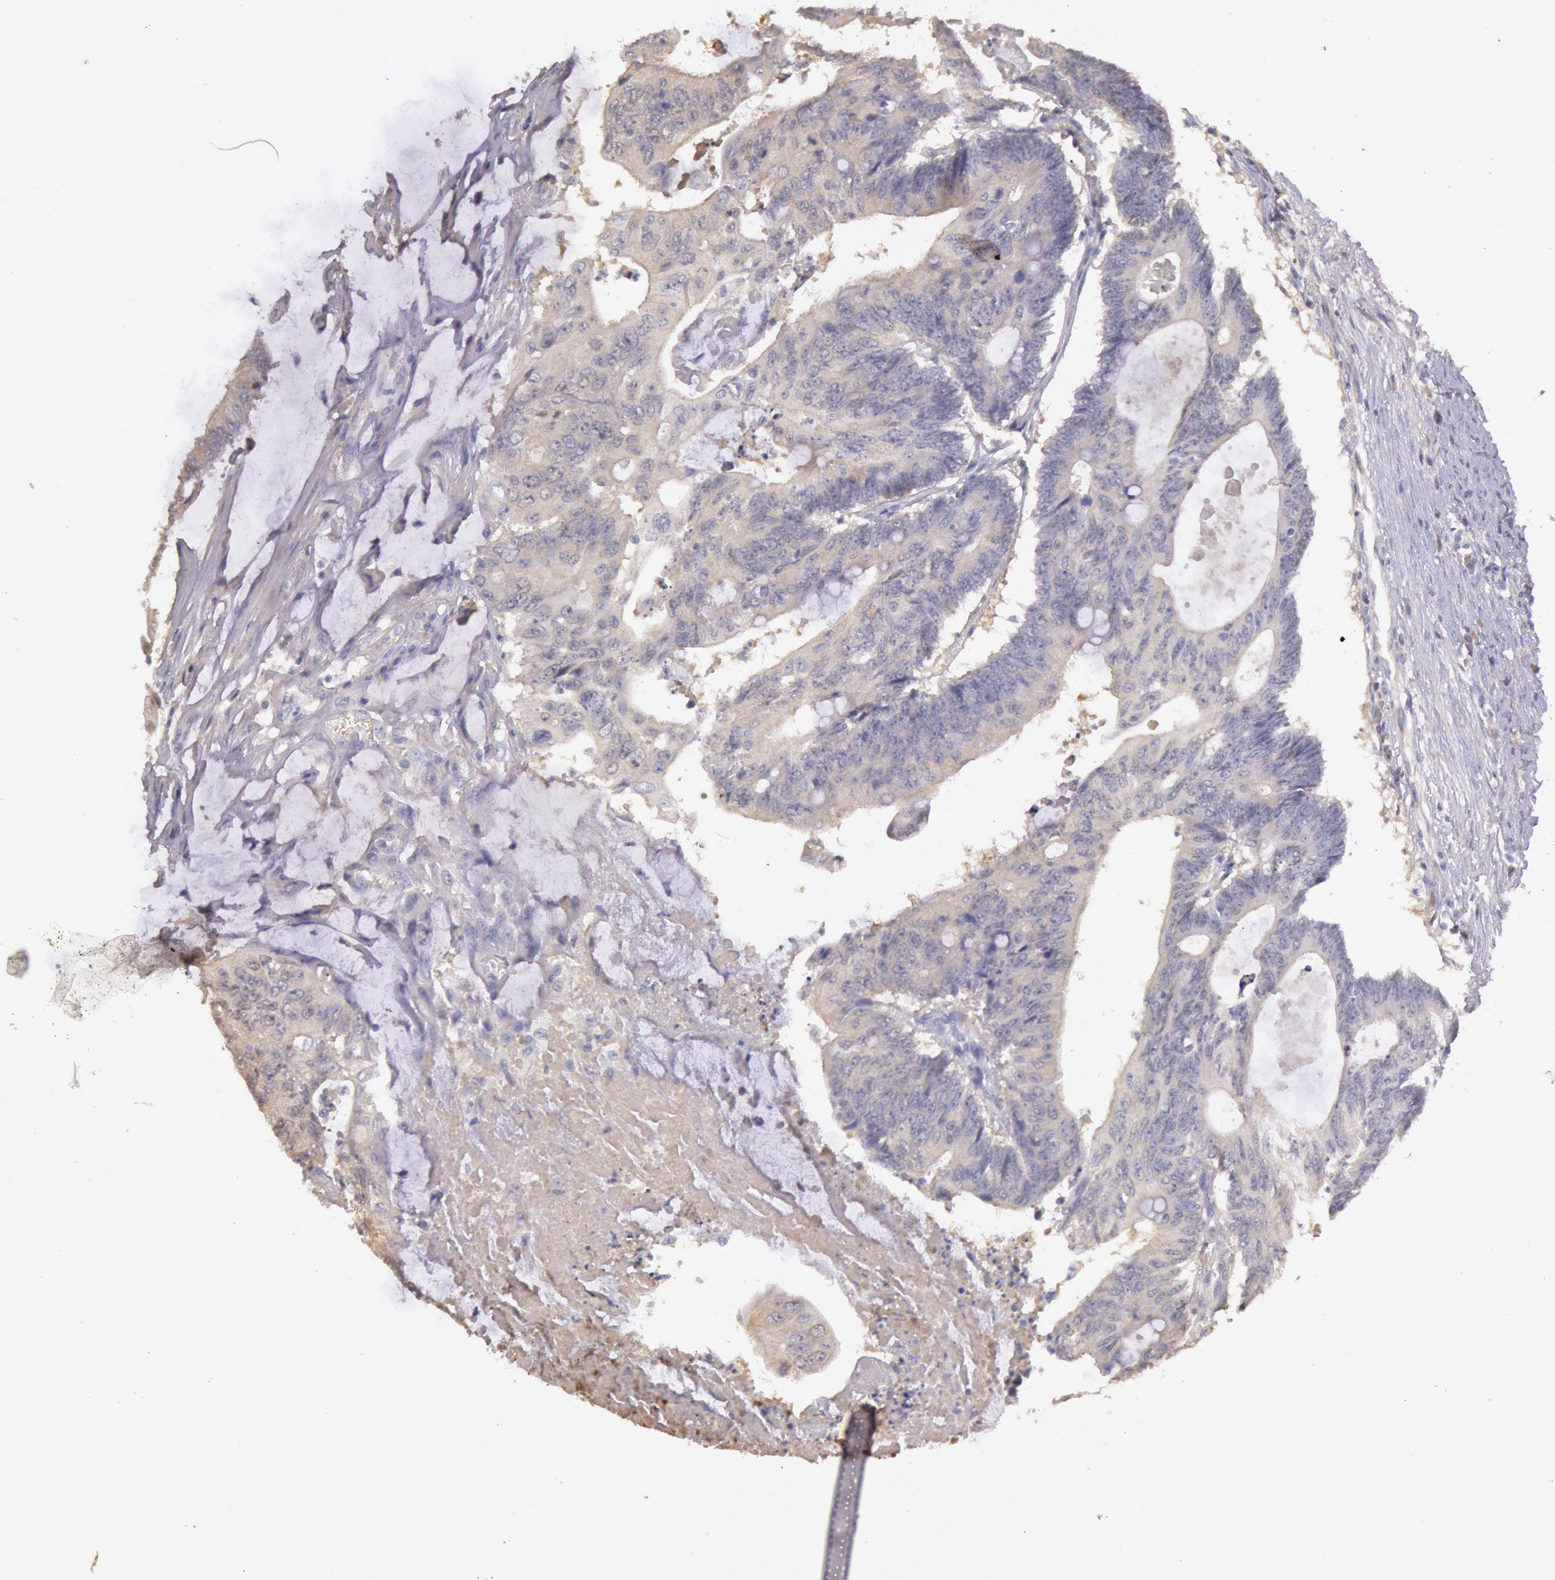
{"staining": {"intensity": "negative", "quantity": "none", "location": "none"}, "tissue": "colorectal cancer", "cell_type": "Tumor cells", "image_type": "cancer", "snomed": [{"axis": "morphology", "description": "Adenocarcinoma, NOS"}, {"axis": "topography", "description": "Colon"}], "caption": "An immunohistochemistry (IHC) histopathology image of colorectal cancer (adenocarcinoma) is shown. There is no staining in tumor cells of colorectal cancer (adenocarcinoma). (Immunohistochemistry, brightfield microscopy, high magnification).", "gene": "C1R", "patient": {"sex": "male", "age": 65}}